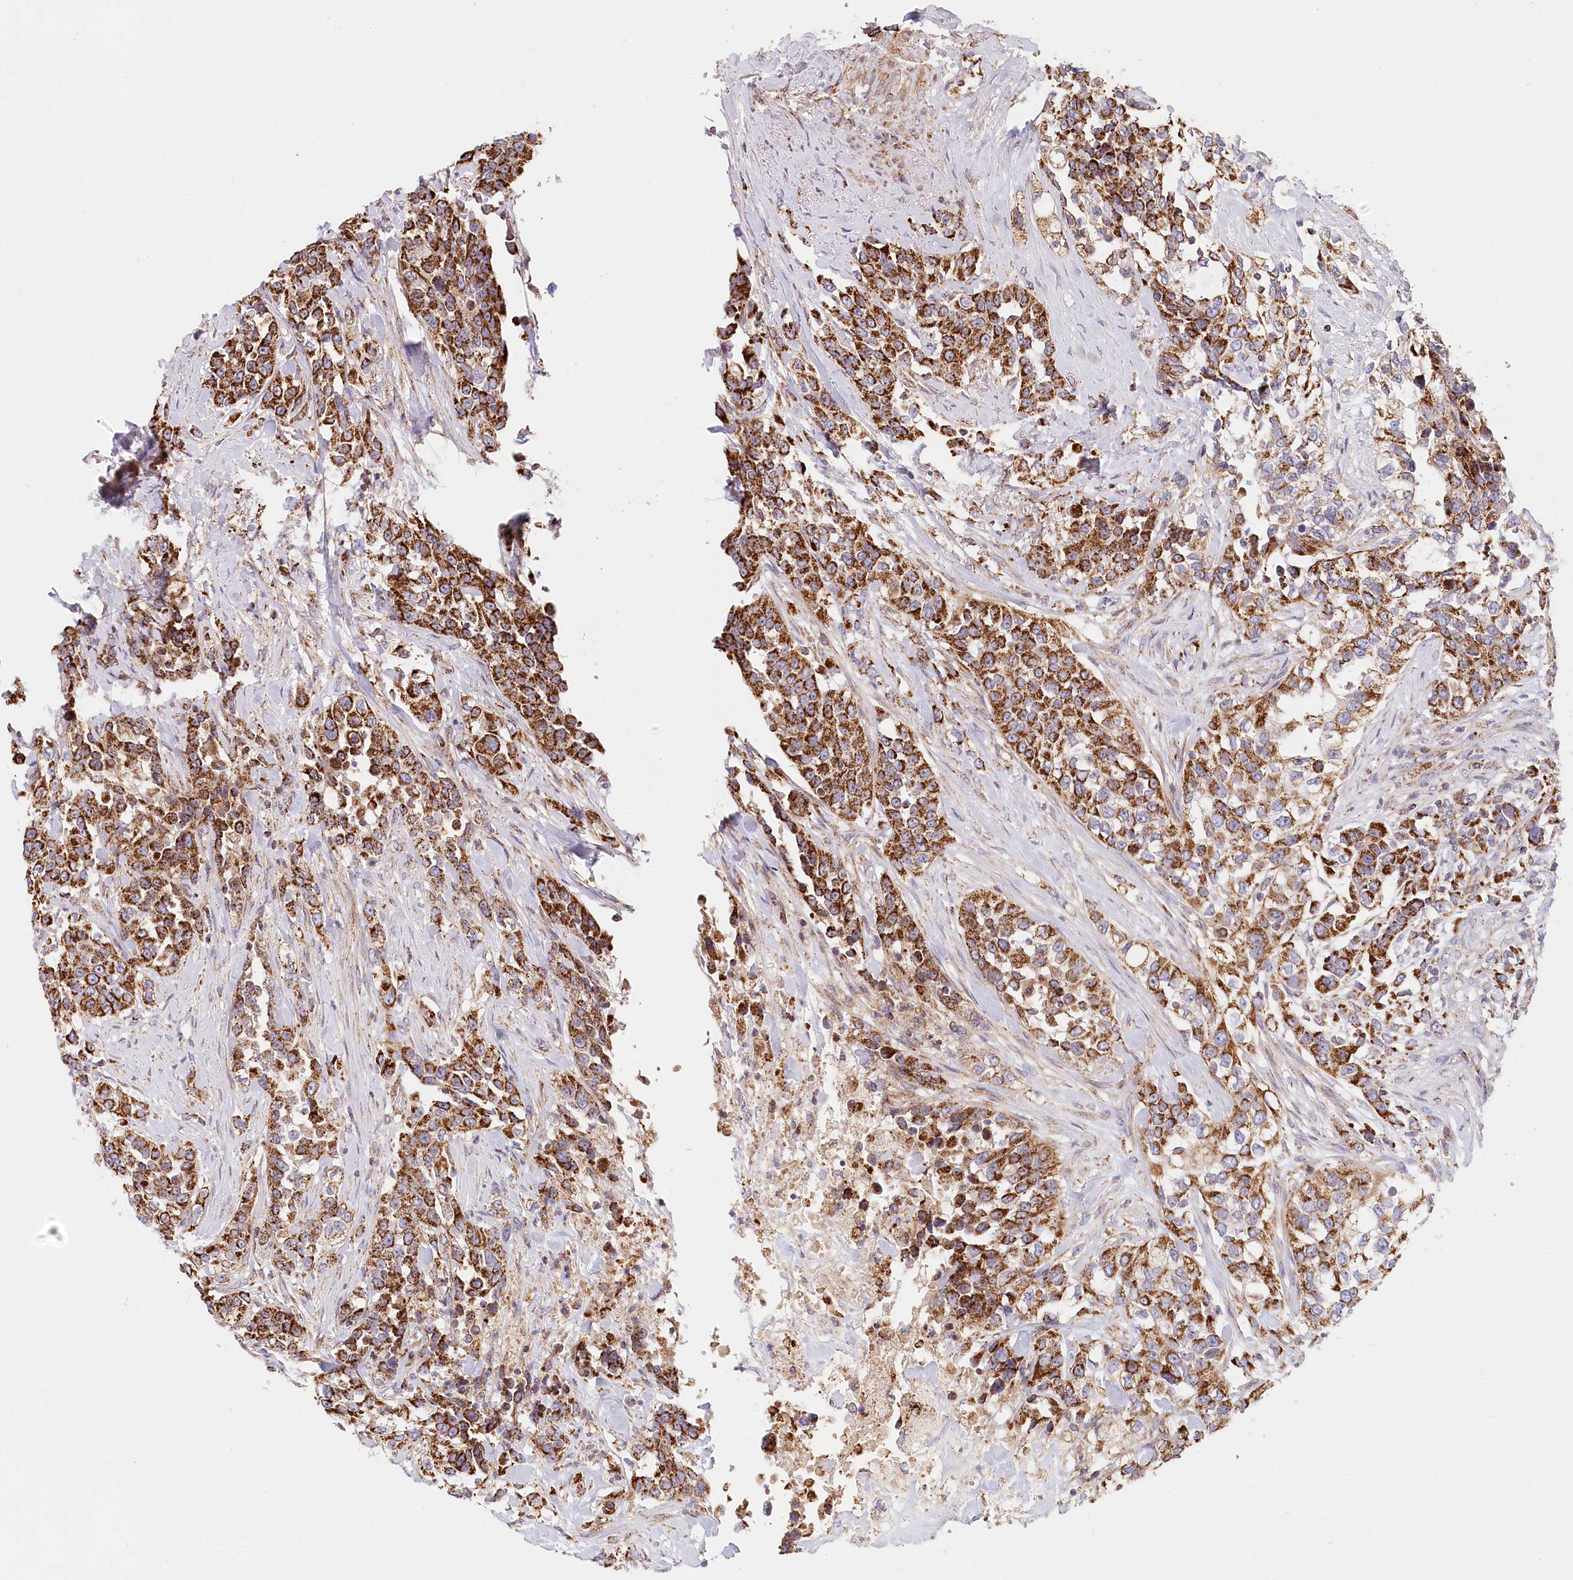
{"staining": {"intensity": "strong", "quantity": ">75%", "location": "cytoplasmic/membranous"}, "tissue": "urothelial cancer", "cell_type": "Tumor cells", "image_type": "cancer", "snomed": [{"axis": "morphology", "description": "Urothelial carcinoma, High grade"}, {"axis": "topography", "description": "Urinary bladder"}], "caption": "This is an image of IHC staining of urothelial cancer, which shows strong positivity in the cytoplasmic/membranous of tumor cells.", "gene": "UMPS", "patient": {"sex": "female", "age": 80}}